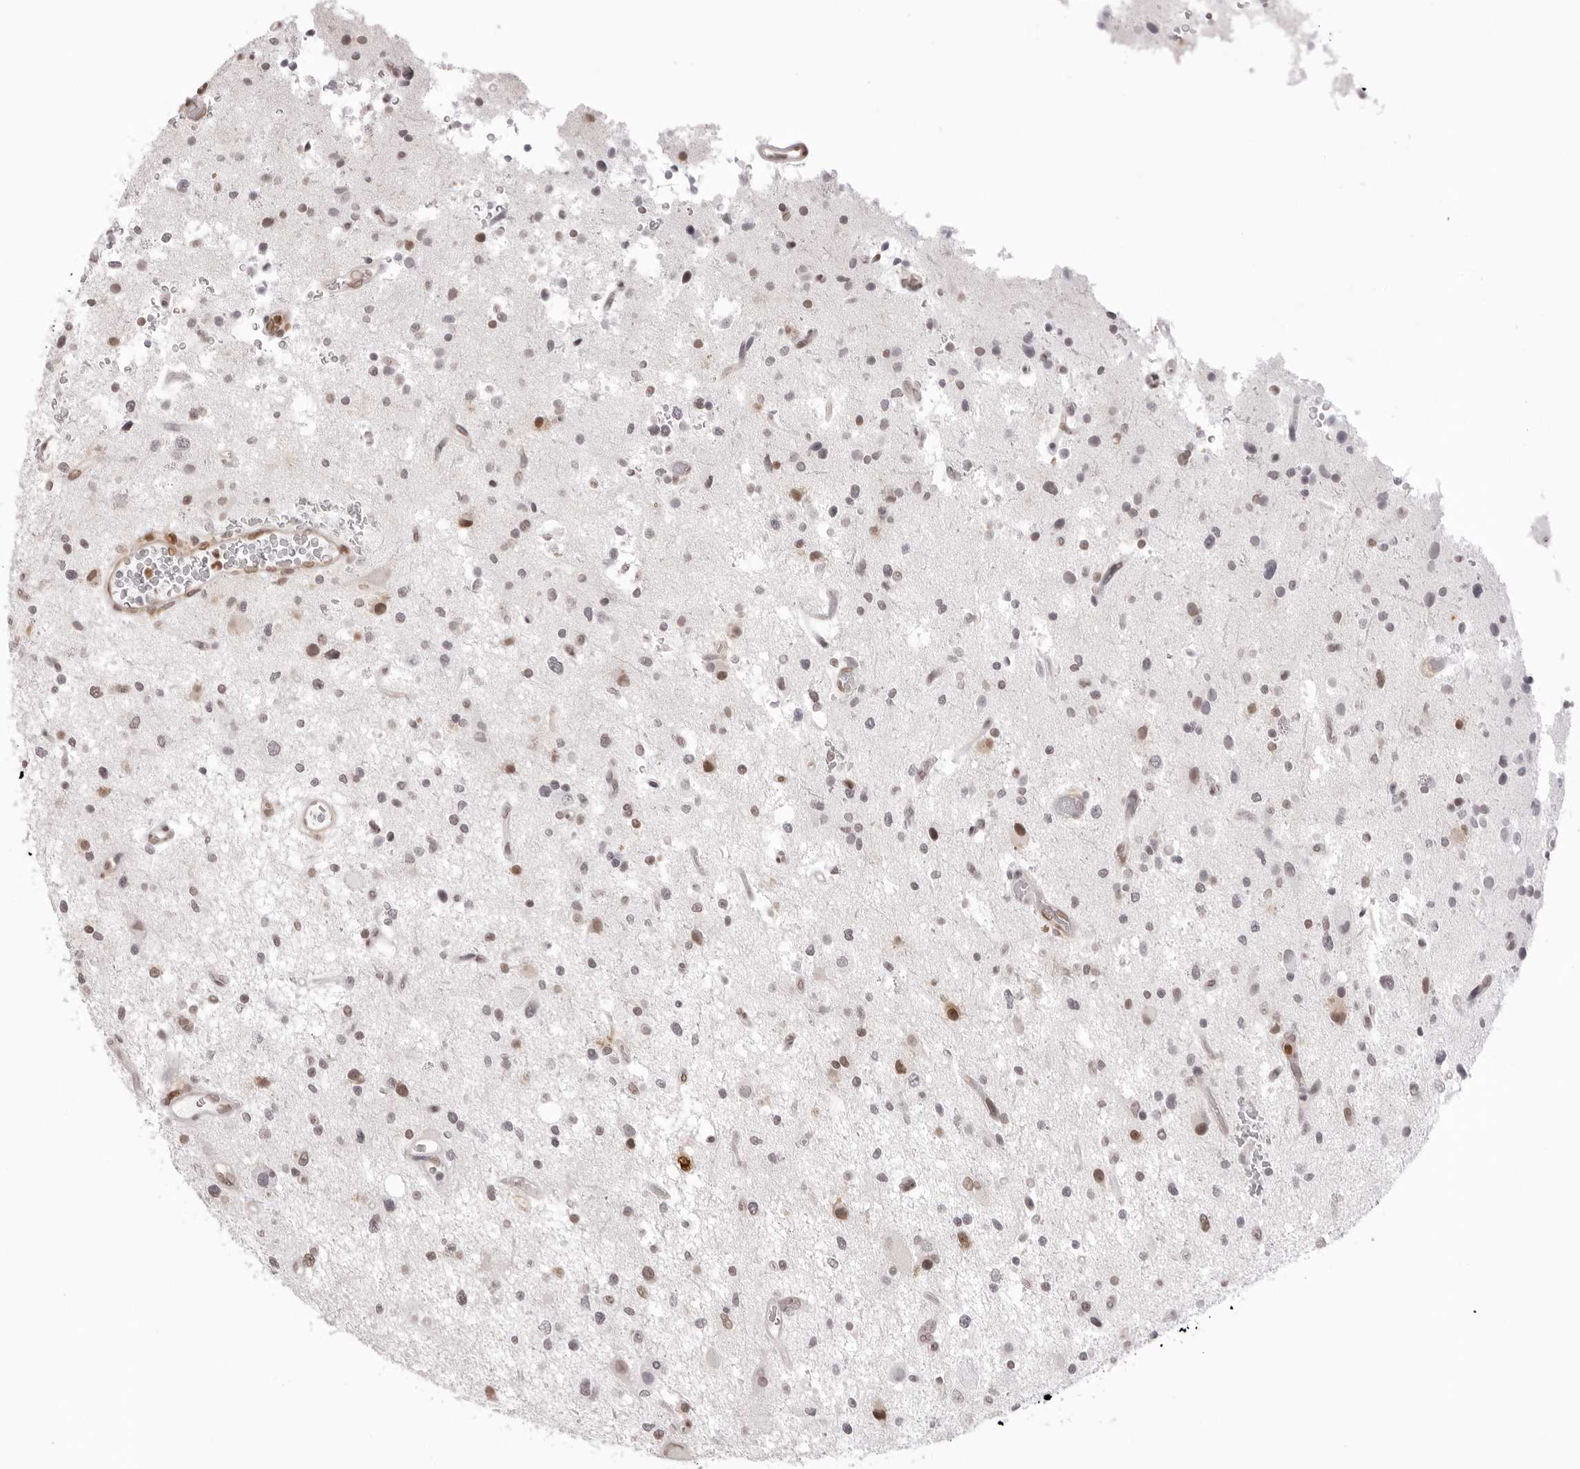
{"staining": {"intensity": "weak", "quantity": "25%-75%", "location": "nuclear"}, "tissue": "glioma", "cell_type": "Tumor cells", "image_type": "cancer", "snomed": [{"axis": "morphology", "description": "Glioma, malignant, High grade"}, {"axis": "topography", "description": "Brain"}], "caption": "Weak nuclear protein positivity is seen in approximately 25%-75% of tumor cells in malignant glioma (high-grade).", "gene": "HSPA4", "patient": {"sex": "male", "age": 33}}